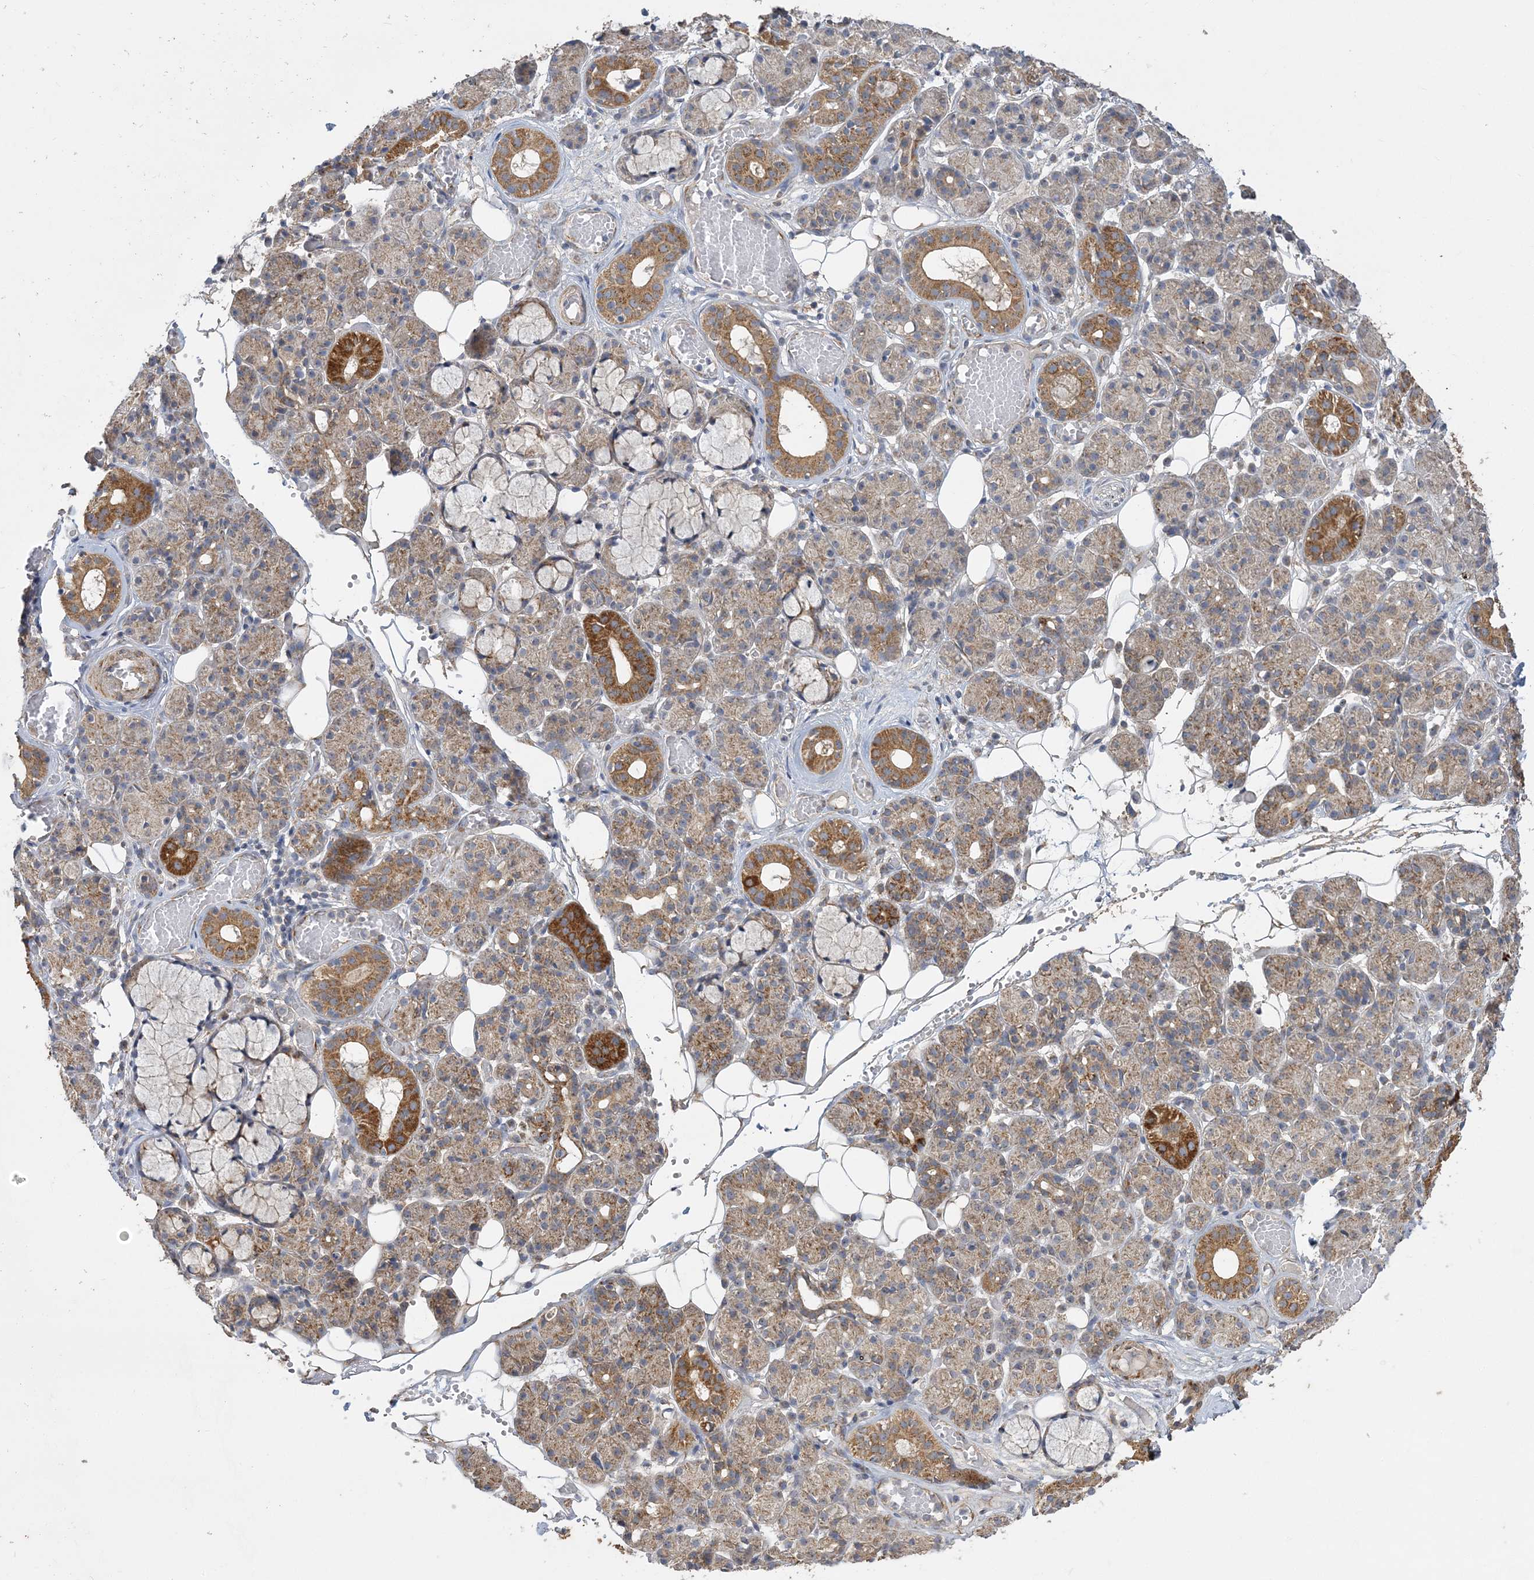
{"staining": {"intensity": "moderate", "quantity": "25%-75%", "location": "cytoplasmic/membranous"}, "tissue": "salivary gland", "cell_type": "Glandular cells", "image_type": "normal", "snomed": [{"axis": "morphology", "description": "Normal tissue, NOS"}, {"axis": "topography", "description": "Salivary gland"}], "caption": "Immunohistochemical staining of benign human salivary gland reveals moderate cytoplasmic/membranous protein staining in about 25%-75% of glandular cells. Nuclei are stained in blue.", "gene": "FEZ2", "patient": {"sex": "male", "age": 63}}